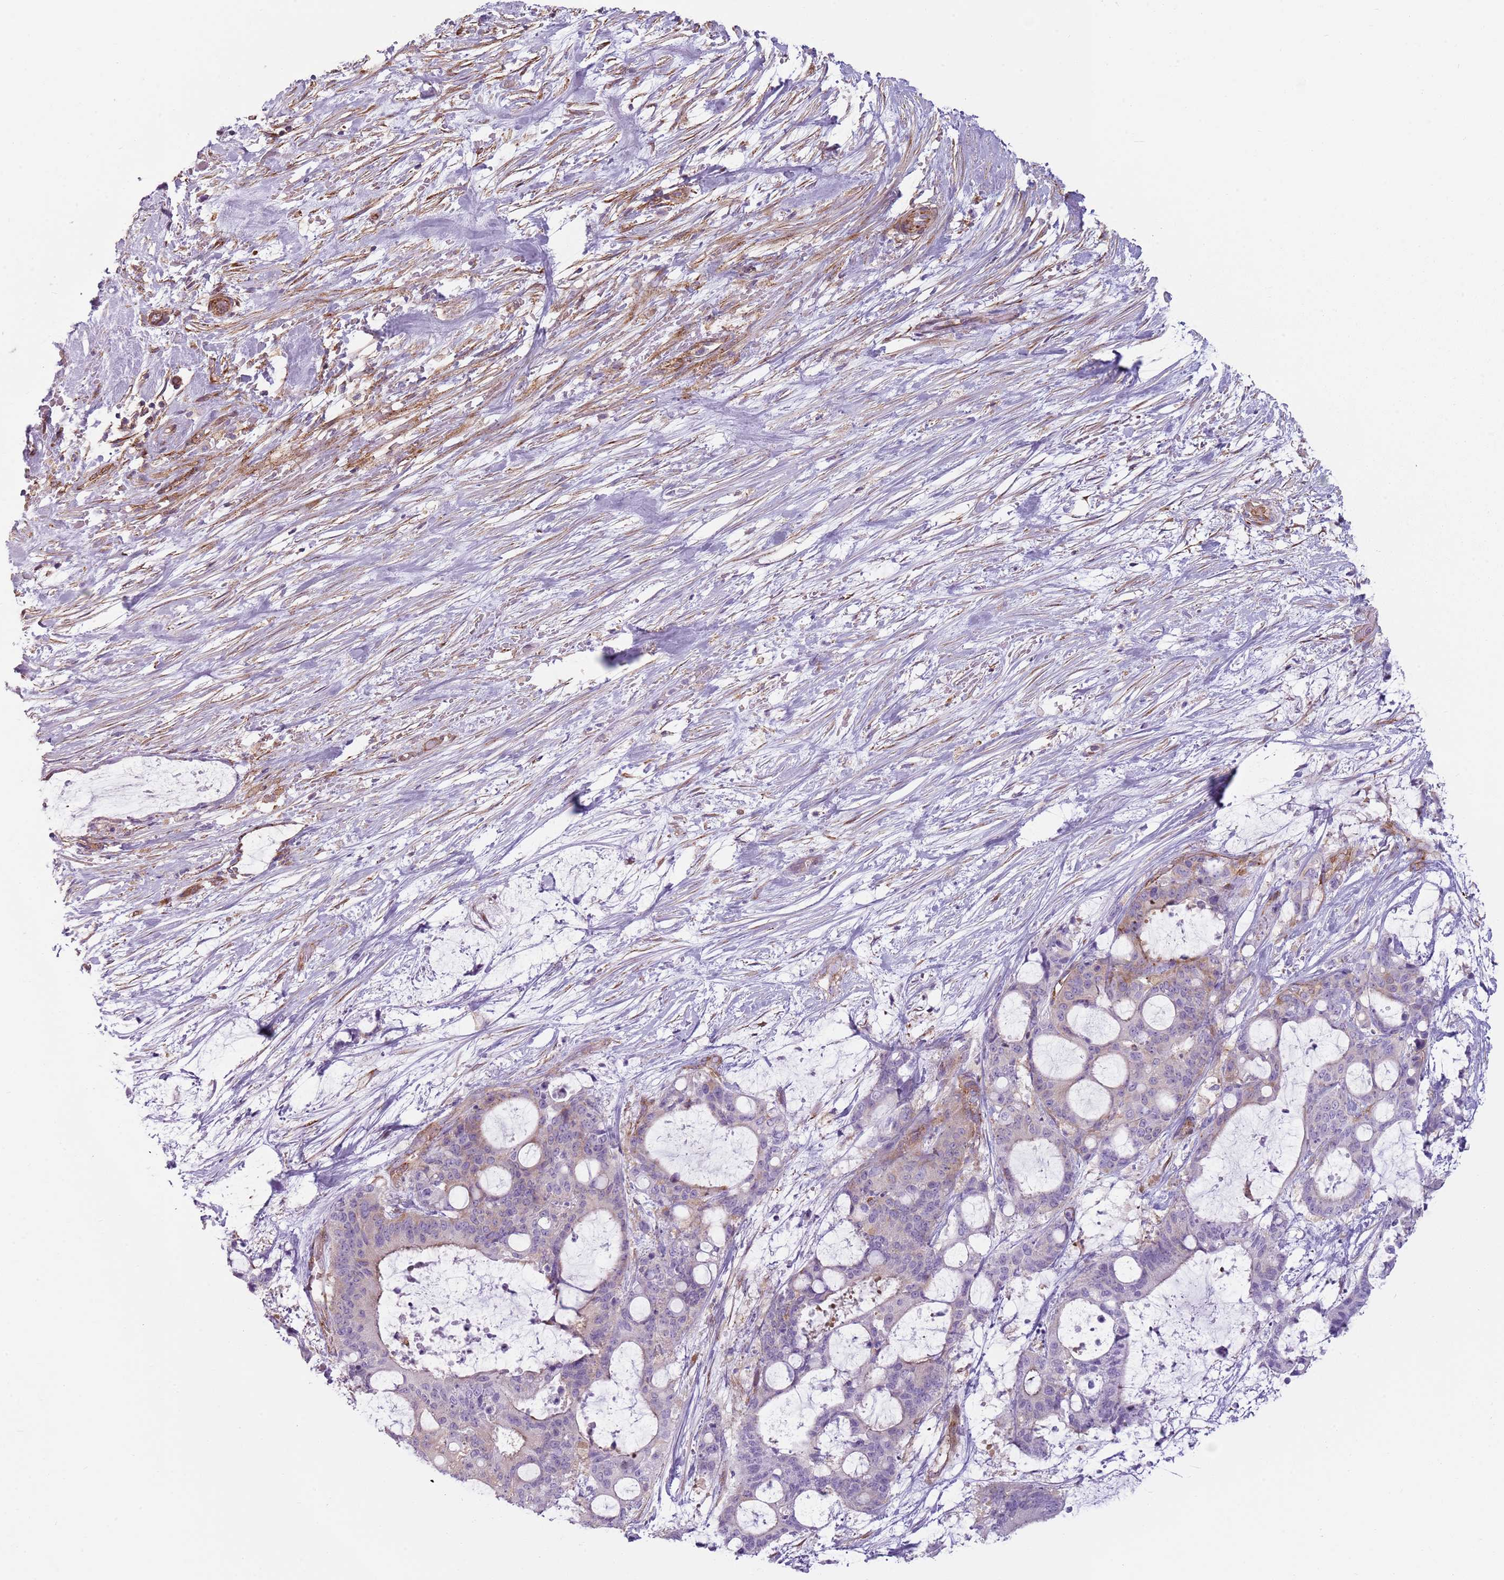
{"staining": {"intensity": "negative", "quantity": "none", "location": "none"}, "tissue": "liver cancer", "cell_type": "Tumor cells", "image_type": "cancer", "snomed": [{"axis": "morphology", "description": "Normal tissue, NOS"}, {"axis": "morphology", "description": "Cholangiocarcinoma"}, {"axis": "topography", "description": "Liver"}, {"axis": "topography", "description": "Peripheral nerve tissue"}], "caption": "Tumor cells are negative for protein expression in human liver cancer (cholangiocarcinoma). Brightfield microscopy of IHC stained with DAB (3,3'-diaminobenzidine) (brown) and hematoxylin (blue), captured at high magnification.", "gene": "SNX1", "patient": {"sex": "female", "age": 73}}